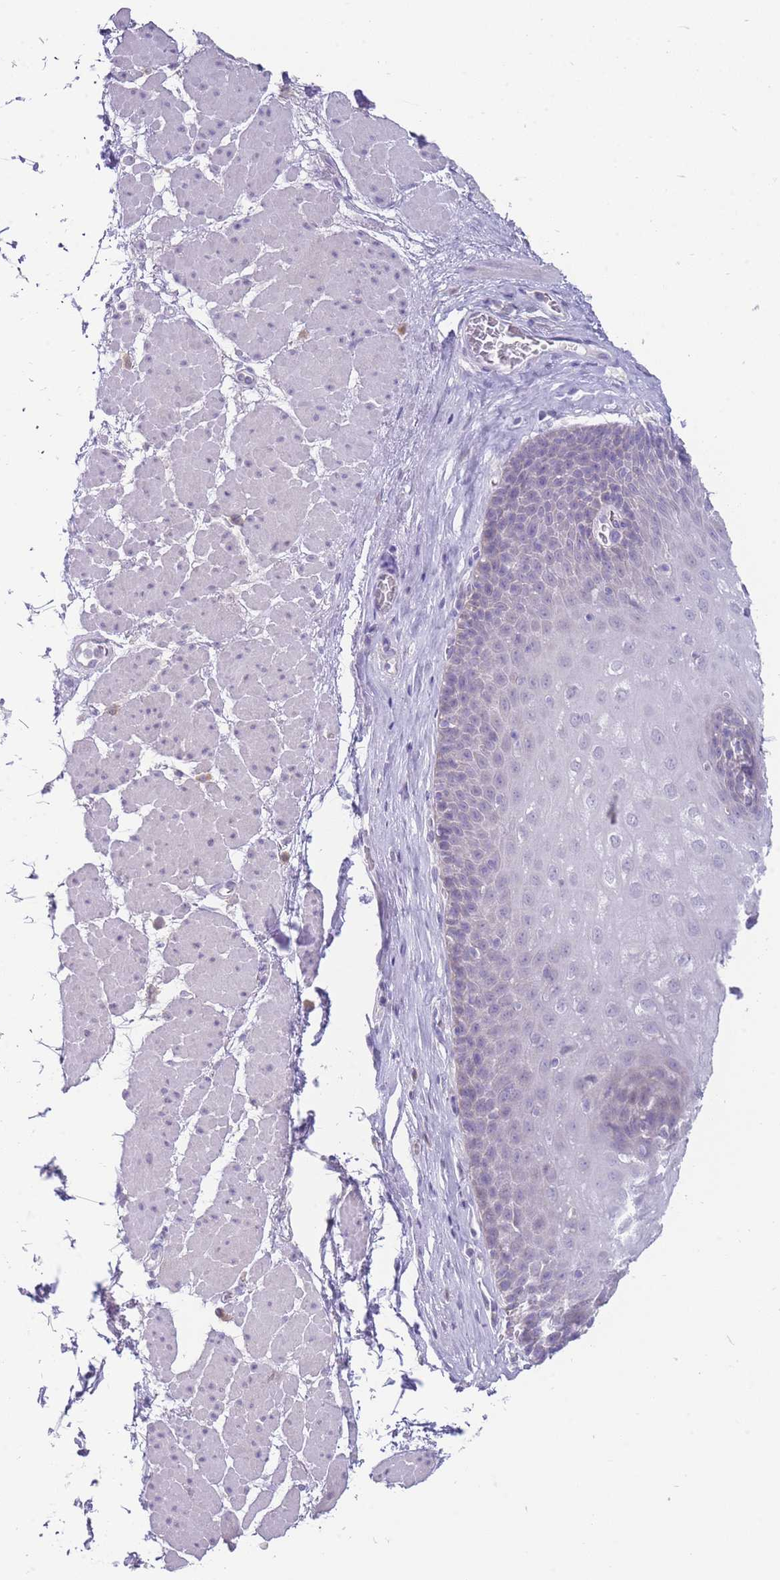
{"staining": {"intensity": "negative", "quantity": "none", "location": "none"}, "tissue": "esophagus", "cell_type": "Squamous epithelial cells", "image_type": "normal", "snomed": [{"axis": "morphology", "description": "Normal tissue, NOS"}, {"axis": "topography", "description": "Esophagus"}], "caption": "IHC of normal human esophagus displays no expression in squamous epithelial cells.", "gene": "ERICH4", "patient": {"sex": "female", "age": 66}}